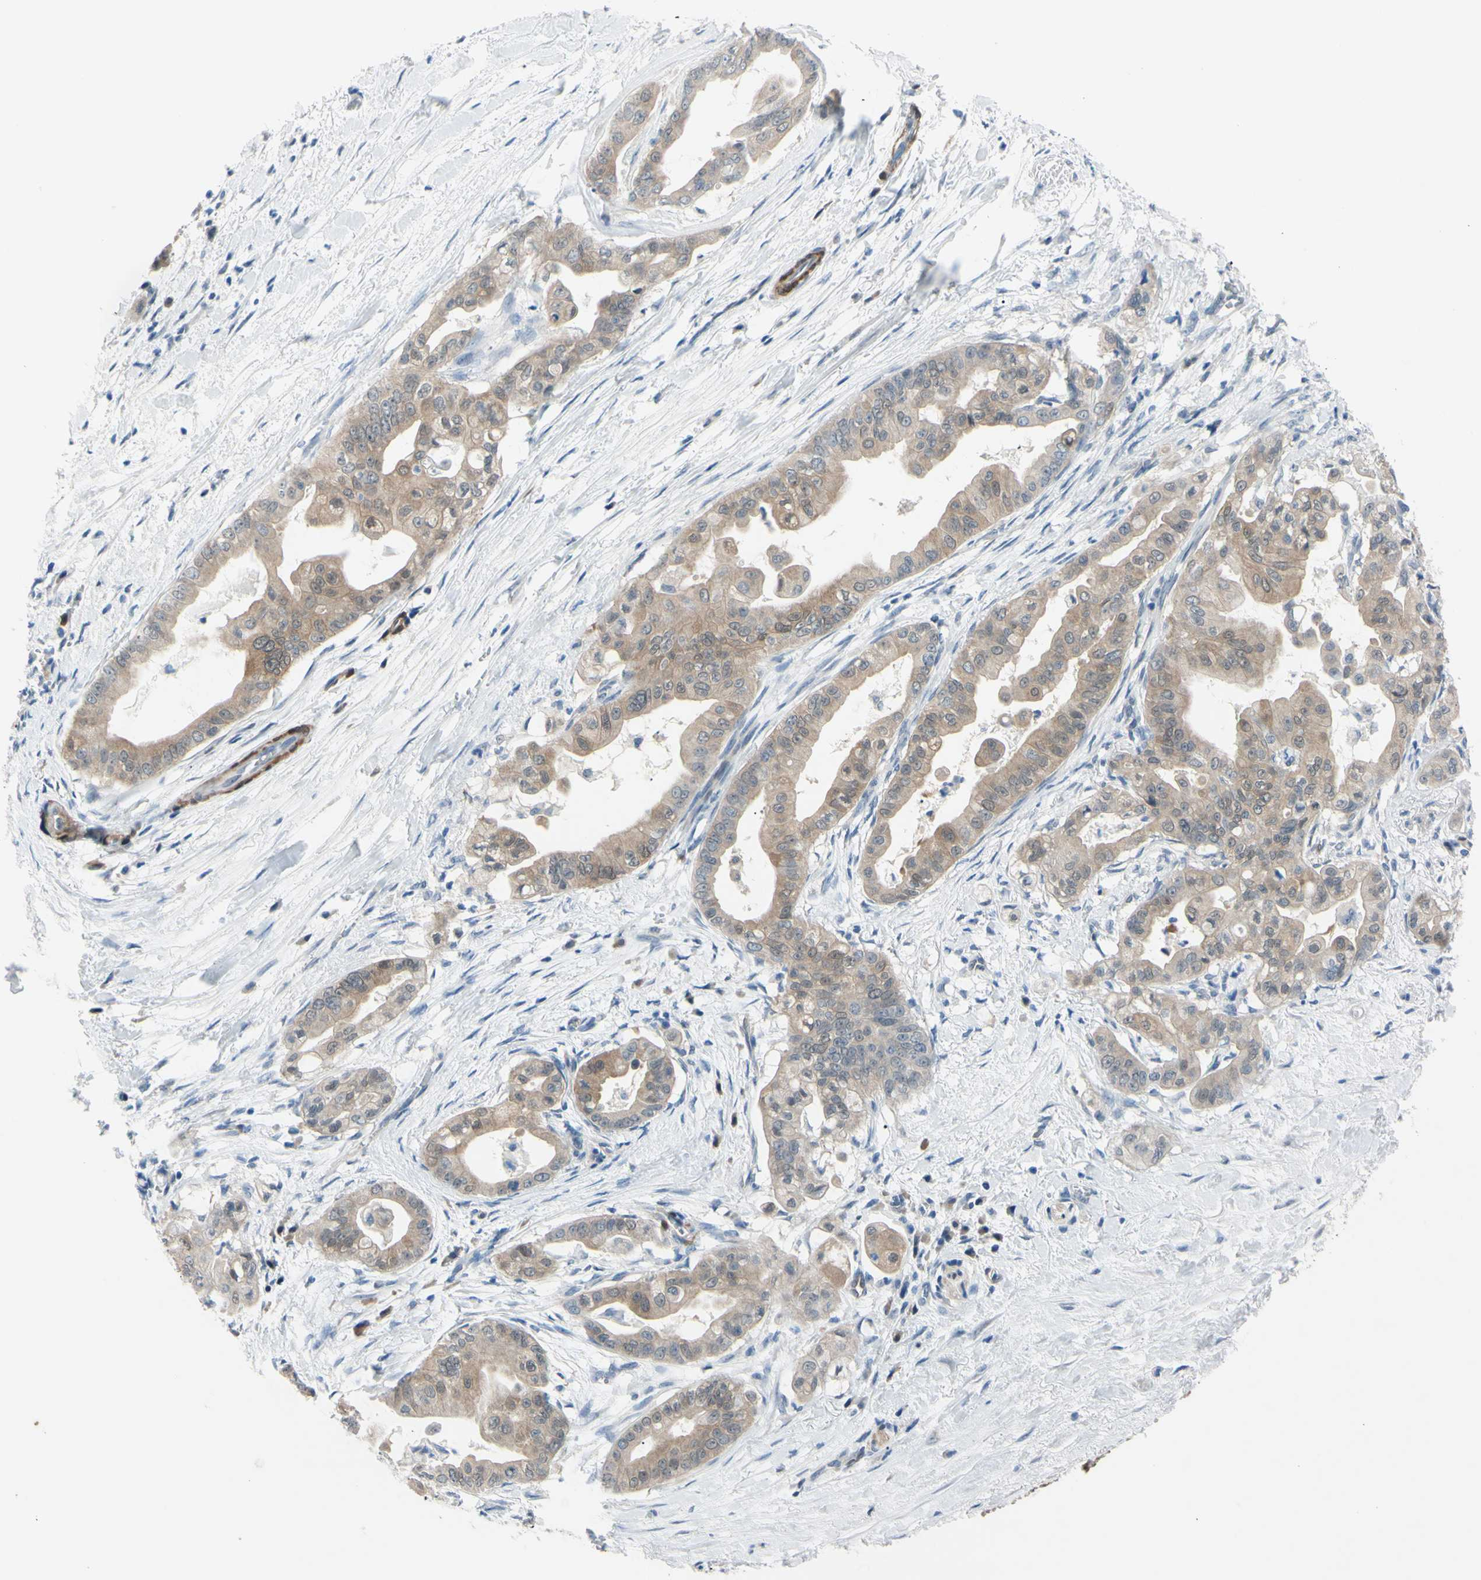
{"staining": {"intensity": "weak", "quantity": ">75%", "location": "cytoplasmic/membranous"}, "tissue": "pancreatic cancer", "cell_type": "Tumor cells", "image_type": "cancer", "snomed": [{"axis": "morphology", "description": "Adenocarcinoma, NOS"}, {"axis": "topography", "description": "Pancreas"}], "caption": "Approximately >75% of tumor cells in human adenocarcinoma (pancreatic) exhibit weak cytoplasmic/membranous protein positivity as visualized by brown immunohistochemical staining.", "gene": "NOL3", "patient": {"sex": "female", "age": 75}}